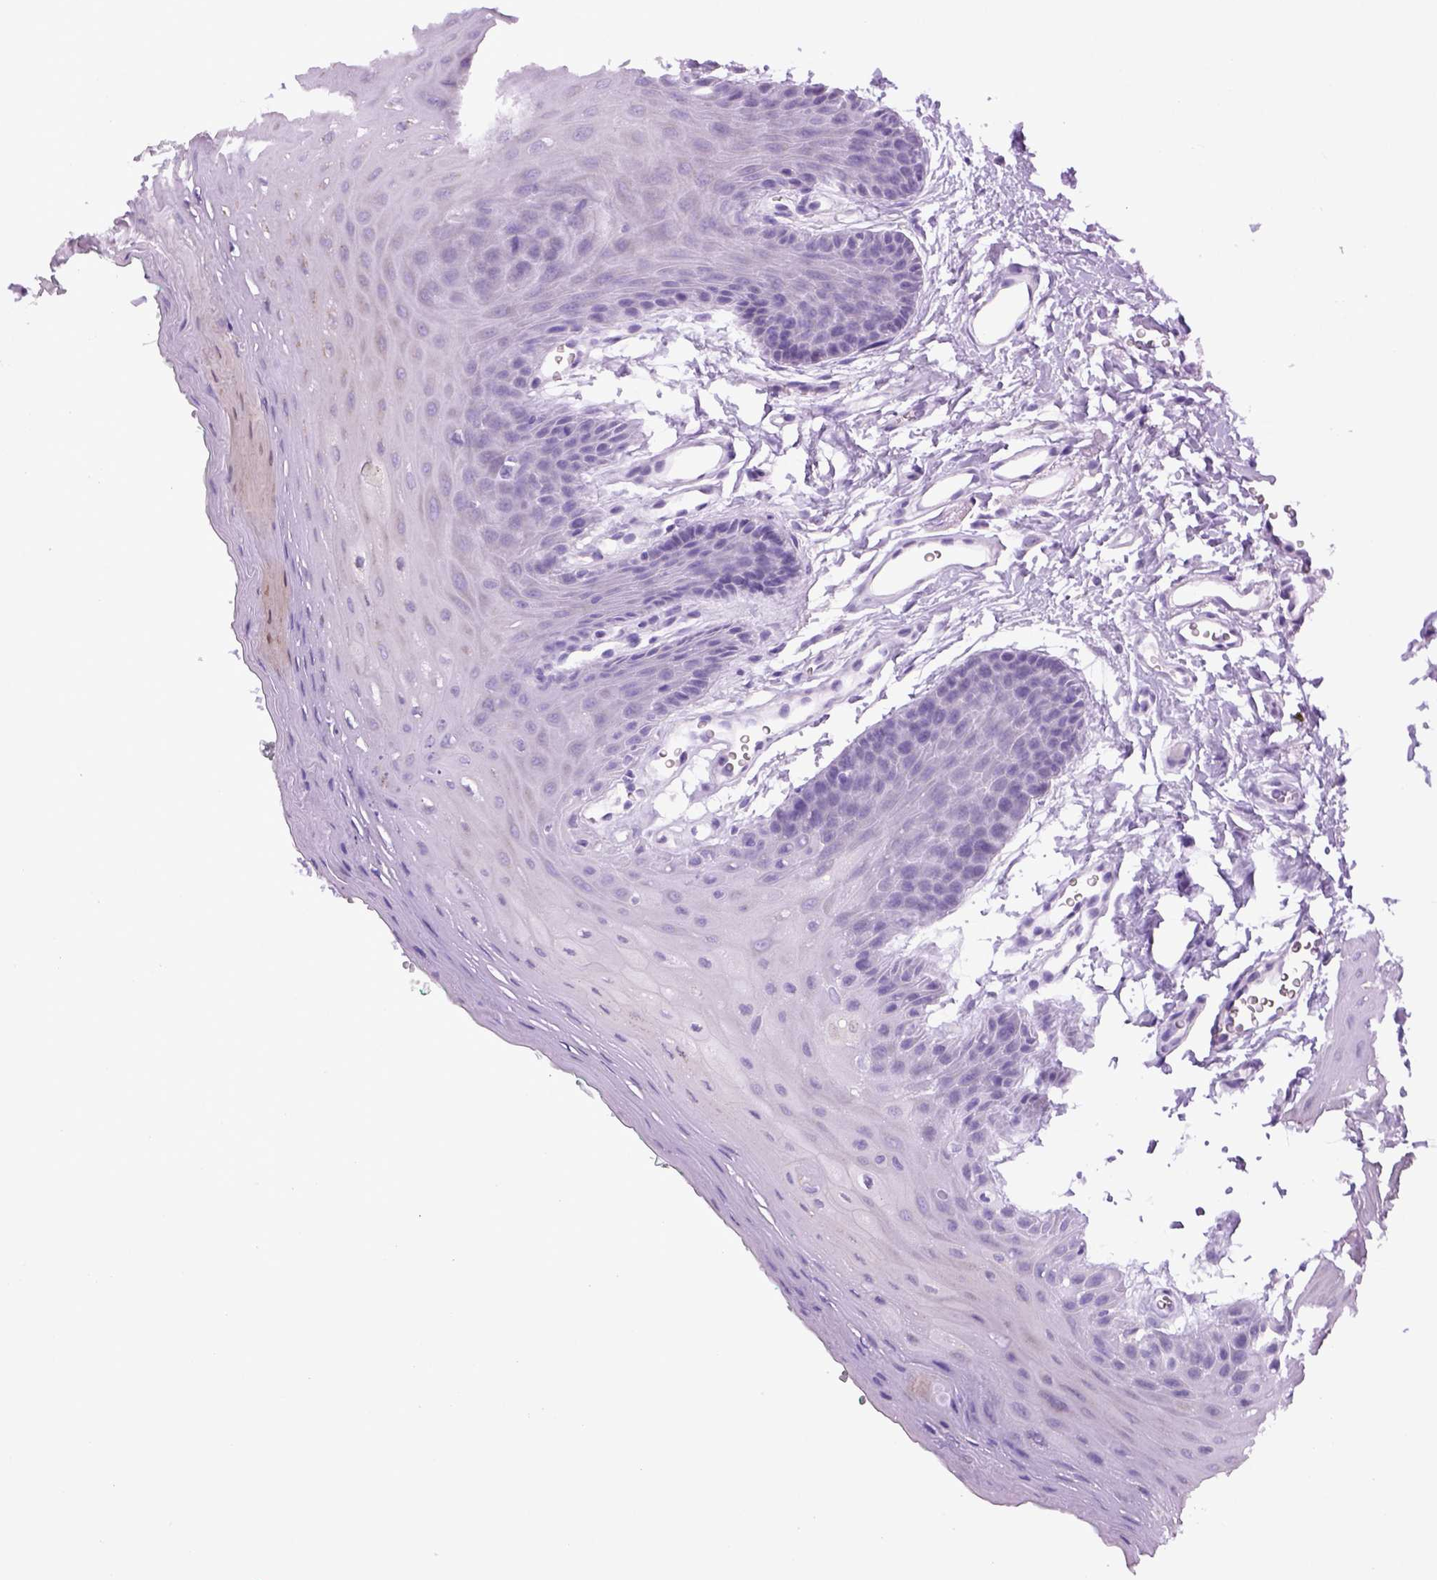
{"staining": {"intensity": "negative", "quantity": "none", "location": "none"}, "tissue": "oral mucosa", "cell_type": "Squamous epithelial cells", "image_type": "normal", "snomed": [{"axis": "morphology", "description": "Normal tissue, NOS"}, {"axis": "morphology", "description": "Squamous cell carcinoma, NOS"}, {"axis": "topography", "description": "Oral tissue"}, {"axis": "topography", "description": "Head-Neck"}], "caption": "High magnification brightfield microscopy of normal oral mucosa stained with DAB (brown) and counterstained with hematoxylin (blue): squamous epithelial cells show no significant positivity. Nuclei are stained in blue.", "gene": "DNAH11", "patient": {"sex": "female", "age": 50}}